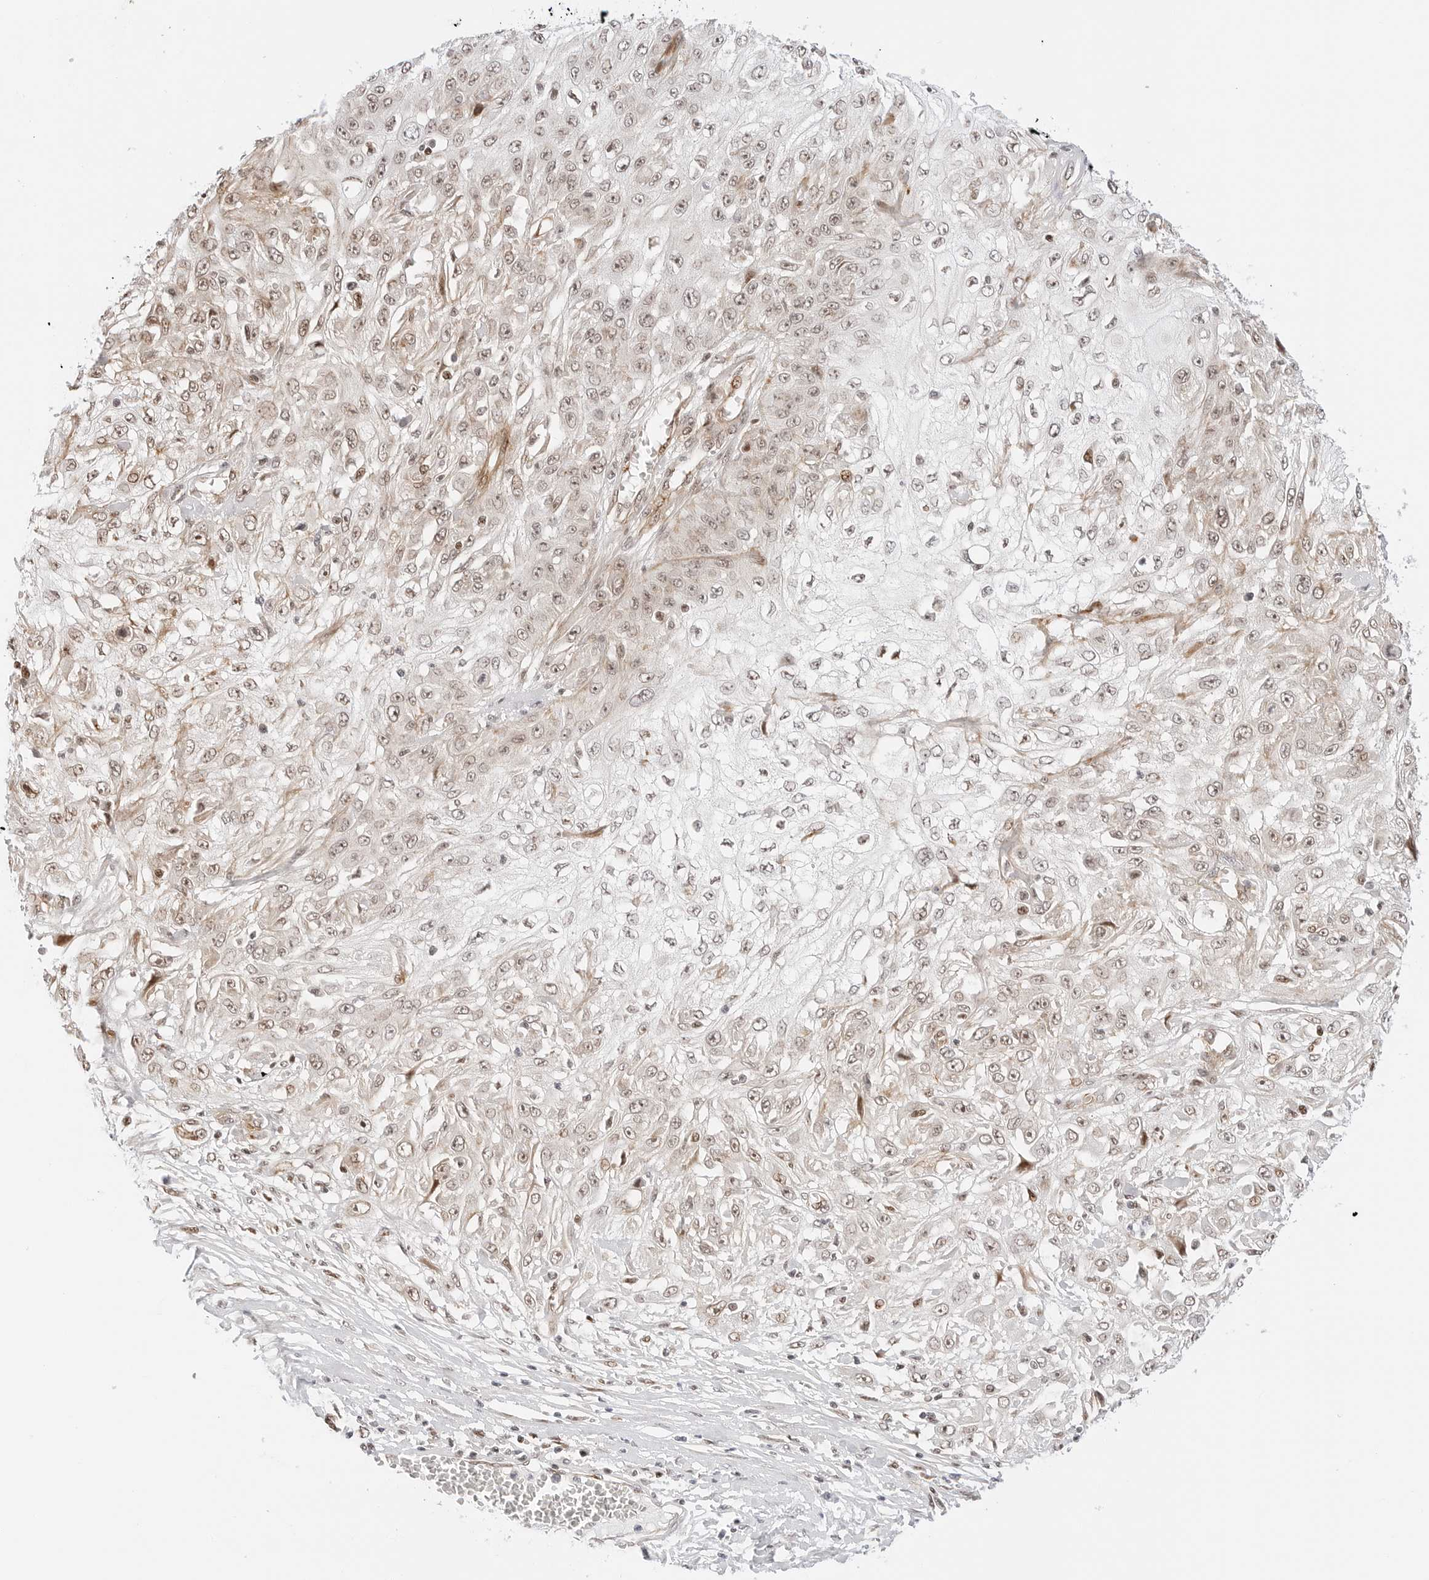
{"staining": {"intensity": "weak", "quantity": "25%-75%", "location": "nuclear"}, "tissue": "skin cancer", "cell_type": "Tumor cells", "image_type": "cancer", "snomed": [{"axis": "morphology", "description": "Squamous cell carcinoma, NOS"}, {"axis": "morphology", "description": "Squamous cell carcinoma, metastatic, NOS"}, {"axis": "topography", "description": "Skin"}, {"axis": "topography", "description": "Lymph node"}], "caption": "Immunohistochemistry (IHC) photomicrograph of neoplastic tissue: human skin cancer (metastatic squamous cell carcinoma) stained using immunohistochemistry shows low levels of weak protein expression localized specifically in the nuclear of tumor cells, appearing as a nuclear brown color.", "gene": "ZNF613", "patient": {"sex": "male", "age": 75}}